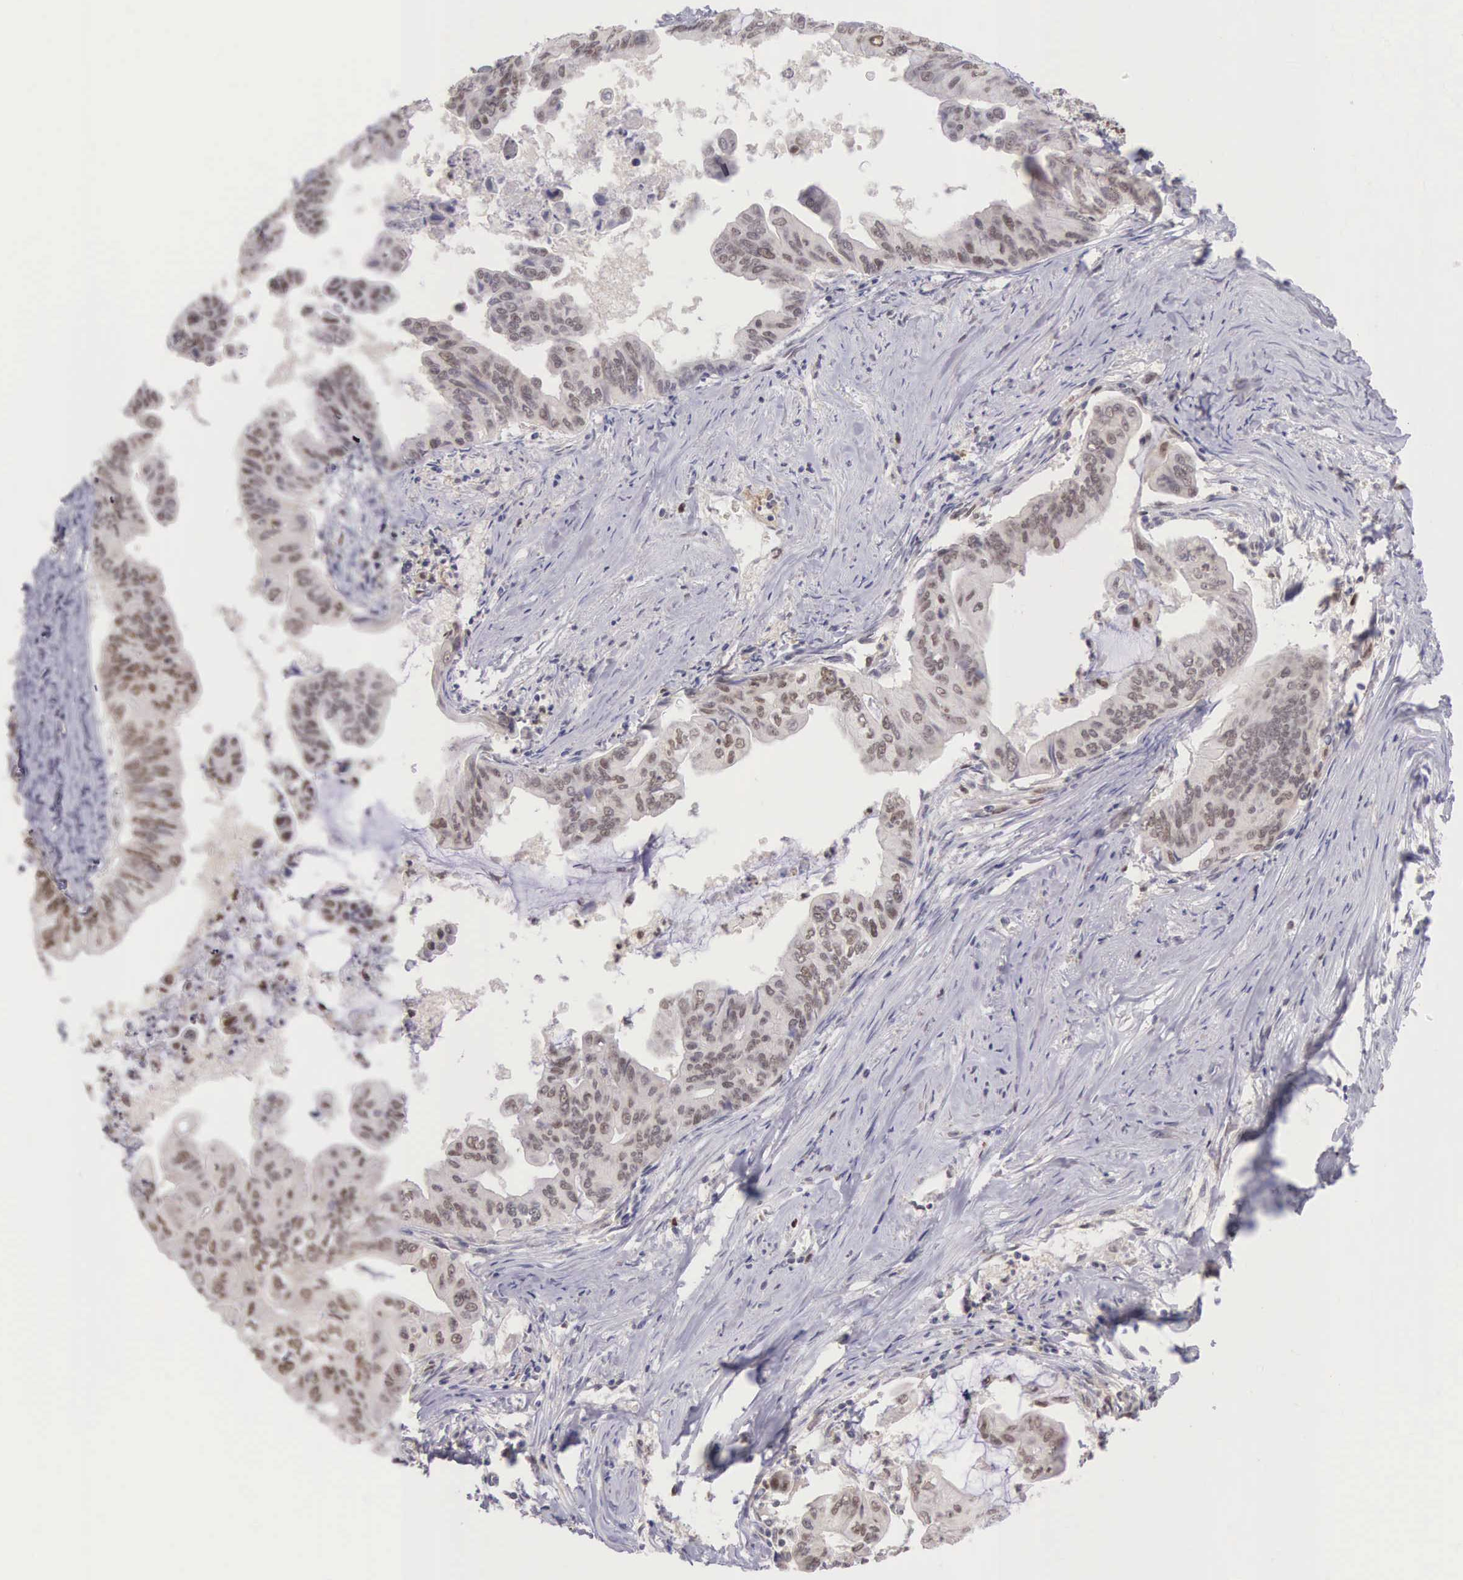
{"staining": {"intensity": "weak", "quantity": "25%-75%", "location": "nuclear"}, "tissue": "stomach cancer", "cell_type": "Tumor cells", "image_type": "cancer", "snomed": [{"axis": "morphology", "description": "Adenocarcinoma, NOS"}, {"axis": "topography", "description": "Stomach, upper"}], "caption": "A photomicrograph showing weak nuclear positivity in about 25%-75% of tumor cells in stomach cancer (adenocarcinoma), as visualized by brown immunohistochemical staining.", "gene": "GRK3", "patient": {"sex": "male", "age": 80}}